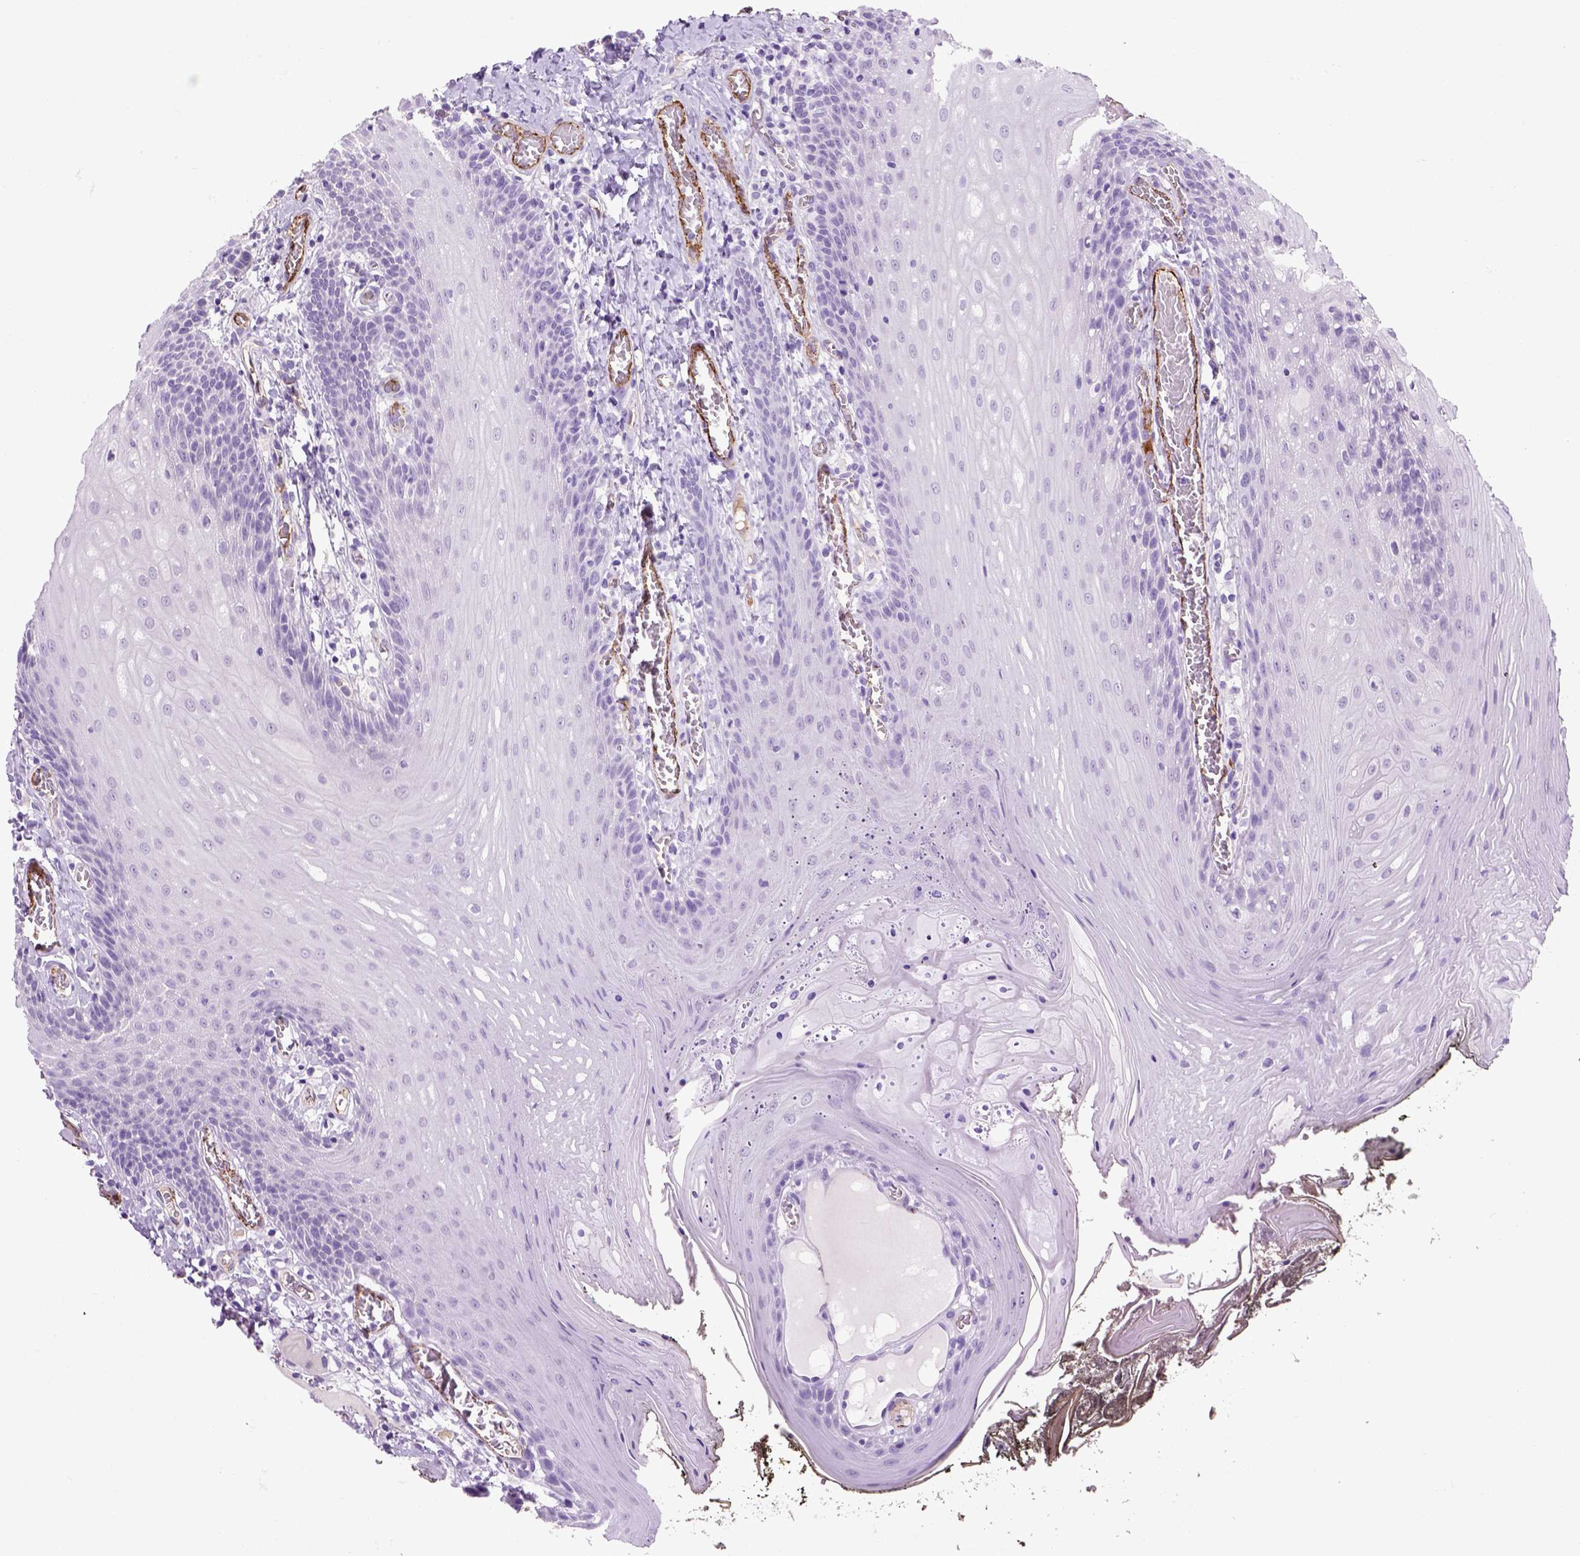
{"staining": {"intensity": "negative", "quantity": "none", "location": "none"}, "tissue": "oral mucosa", "cell_type": "Squamous epithelial cells", "image_type": "normal", "snomed": [{"axis": "morphology", "description": "Normal tissue, NOS"}, {"axis": "topography", "description": "Oral tissue"}], "caption": "Micrograph shows no protein staining in squamous epithelial cells of normal oral mucosa. (Stains: DAB IHC with hematoxylin counter stain, Microscopy: brightfield microscopy at high magnification).", "gene": "VWF", "patient": {"sex": "male", "age": 9}}